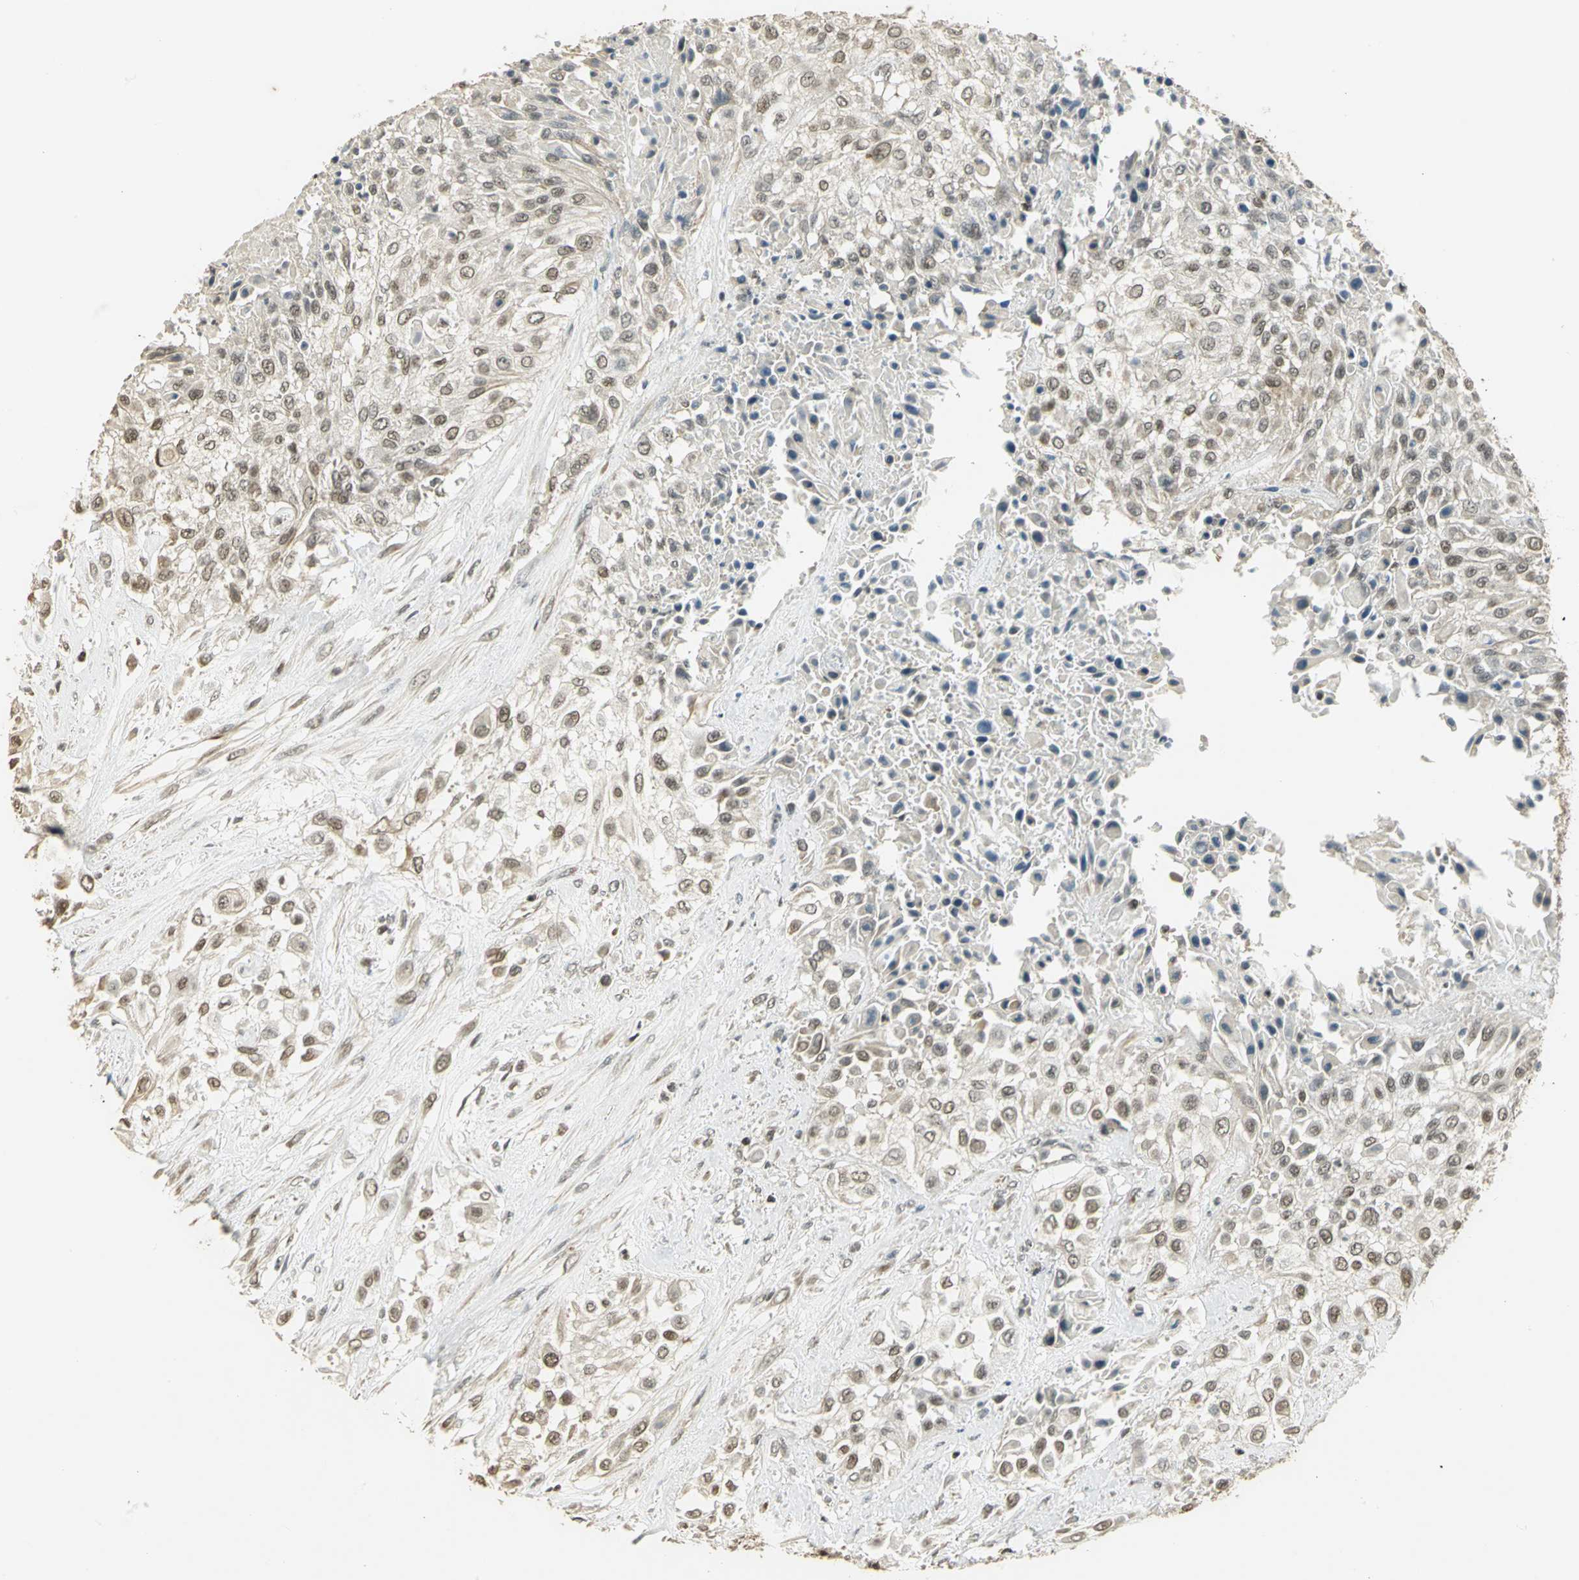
{"staining": {"intensity": "moderate", "quantity": ">75%", "location": "nuclear"}, "tissue": "urothelial cancer", "cell_type": "Tumor cells", "image_type": "cancer", "snomed": [{"axis": "morphology", "description": "Urothelial carcinoma, High grade"}, {"axis": "topography", "description": "Urinary bladder"}], "caption": "About >75% of tumor cells in urothelial cancer display moderate nuclear protein positivity as visualized by brown immunohistochemical staining.", "gene": "ELF1", "patient": {"sex": "male", "age": 57}}